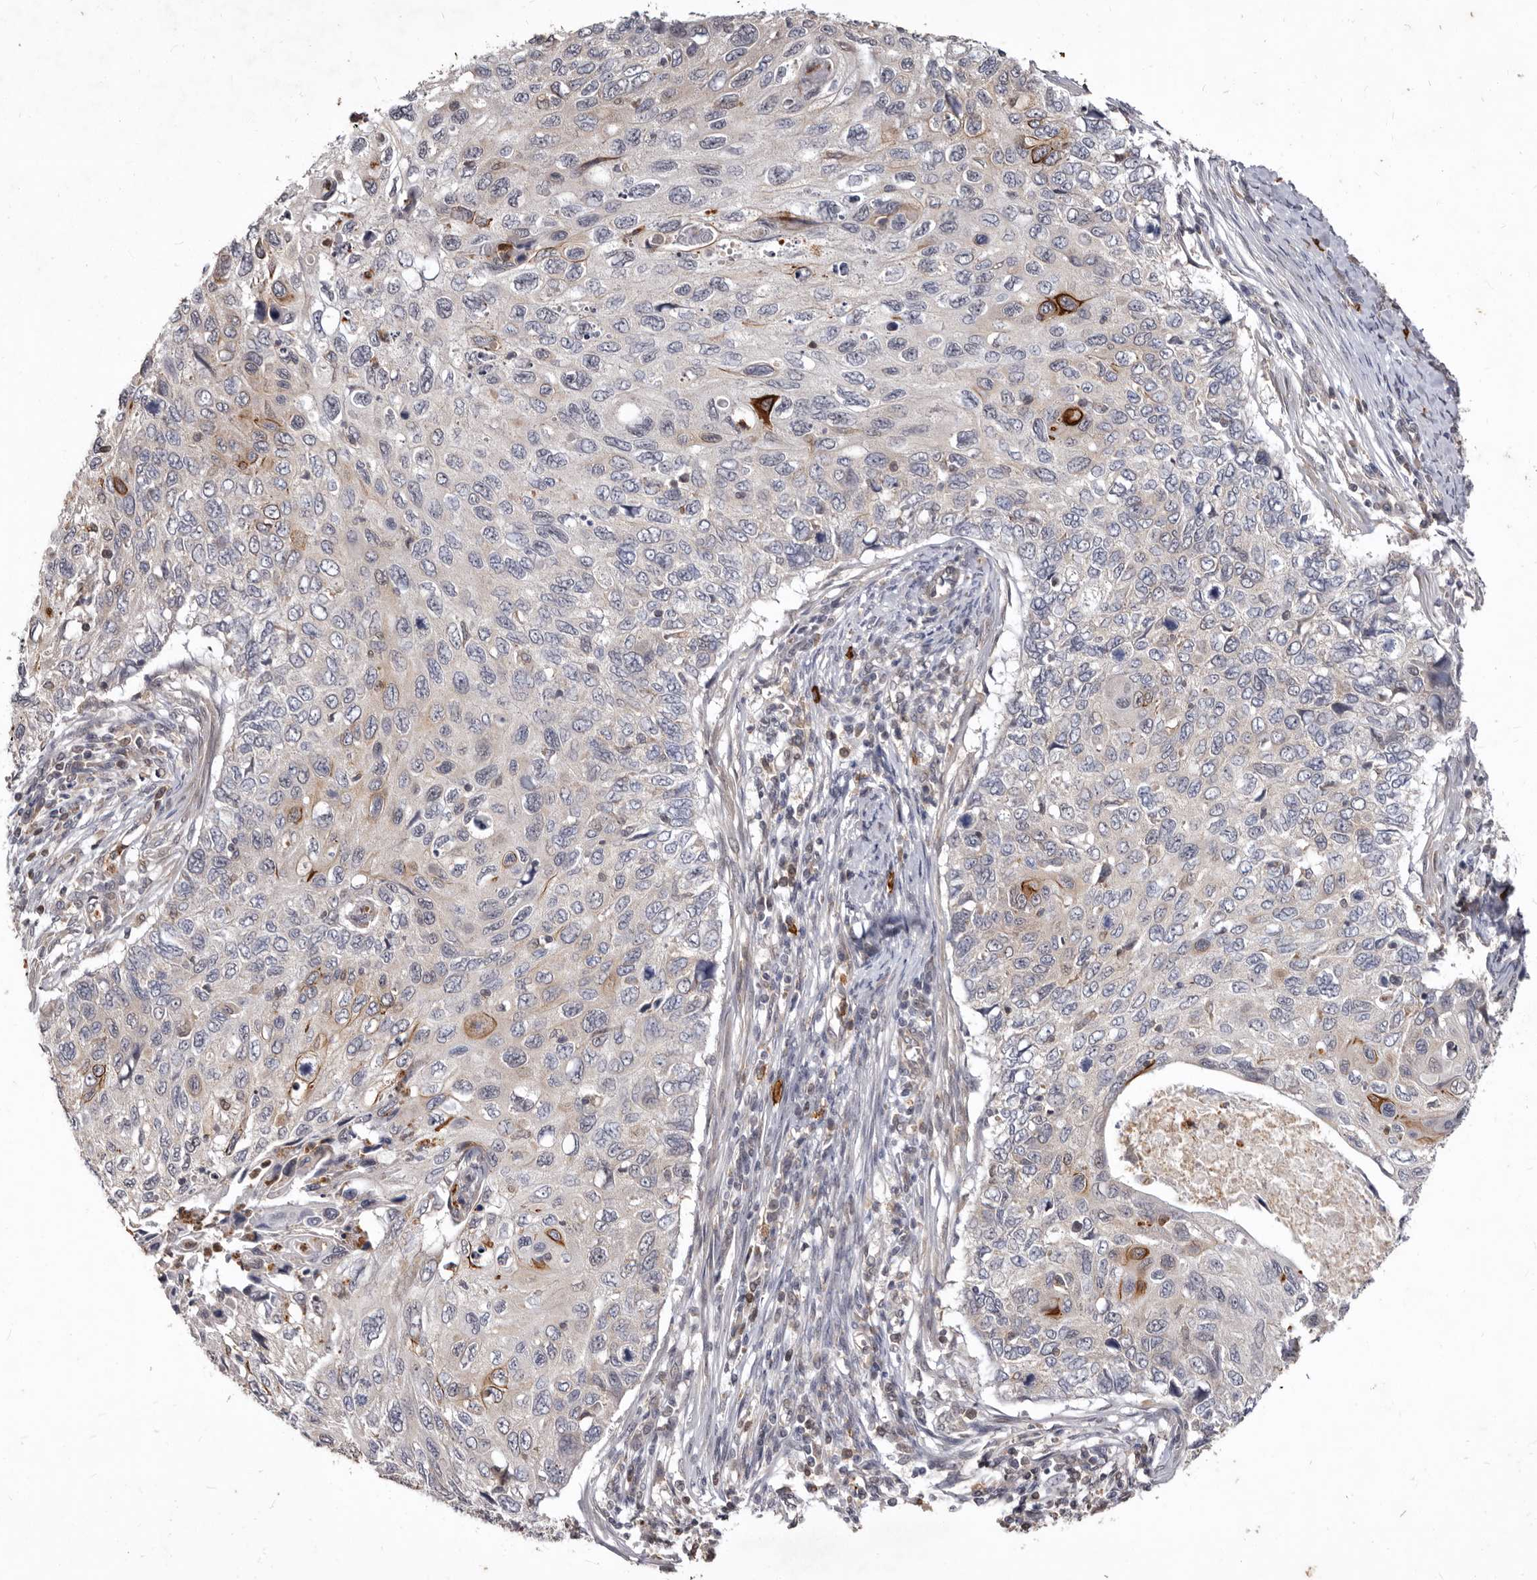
{"staining": {"intensity": "strong", "quantity": "<25%", "location": "cytoplasmic/membranous"}, "tissue": "cervical cancer", "cell_type": "Tumor cells", "image_type": "cancer", "snomed": [{"axis": "morphology", "description": "Squamous cell carcinoma, NOS"}, {"axis": "topography", "description": "Cervix"}], "caption": "The histopathology image exhibits staining of squamous cell carcinoma (cervical), revealing strong cytoplasmic/membranous protein positivity (brown color) within tumor cells.", "gene": "ACLY", "patient": {"sex": "female", "age": 70}}